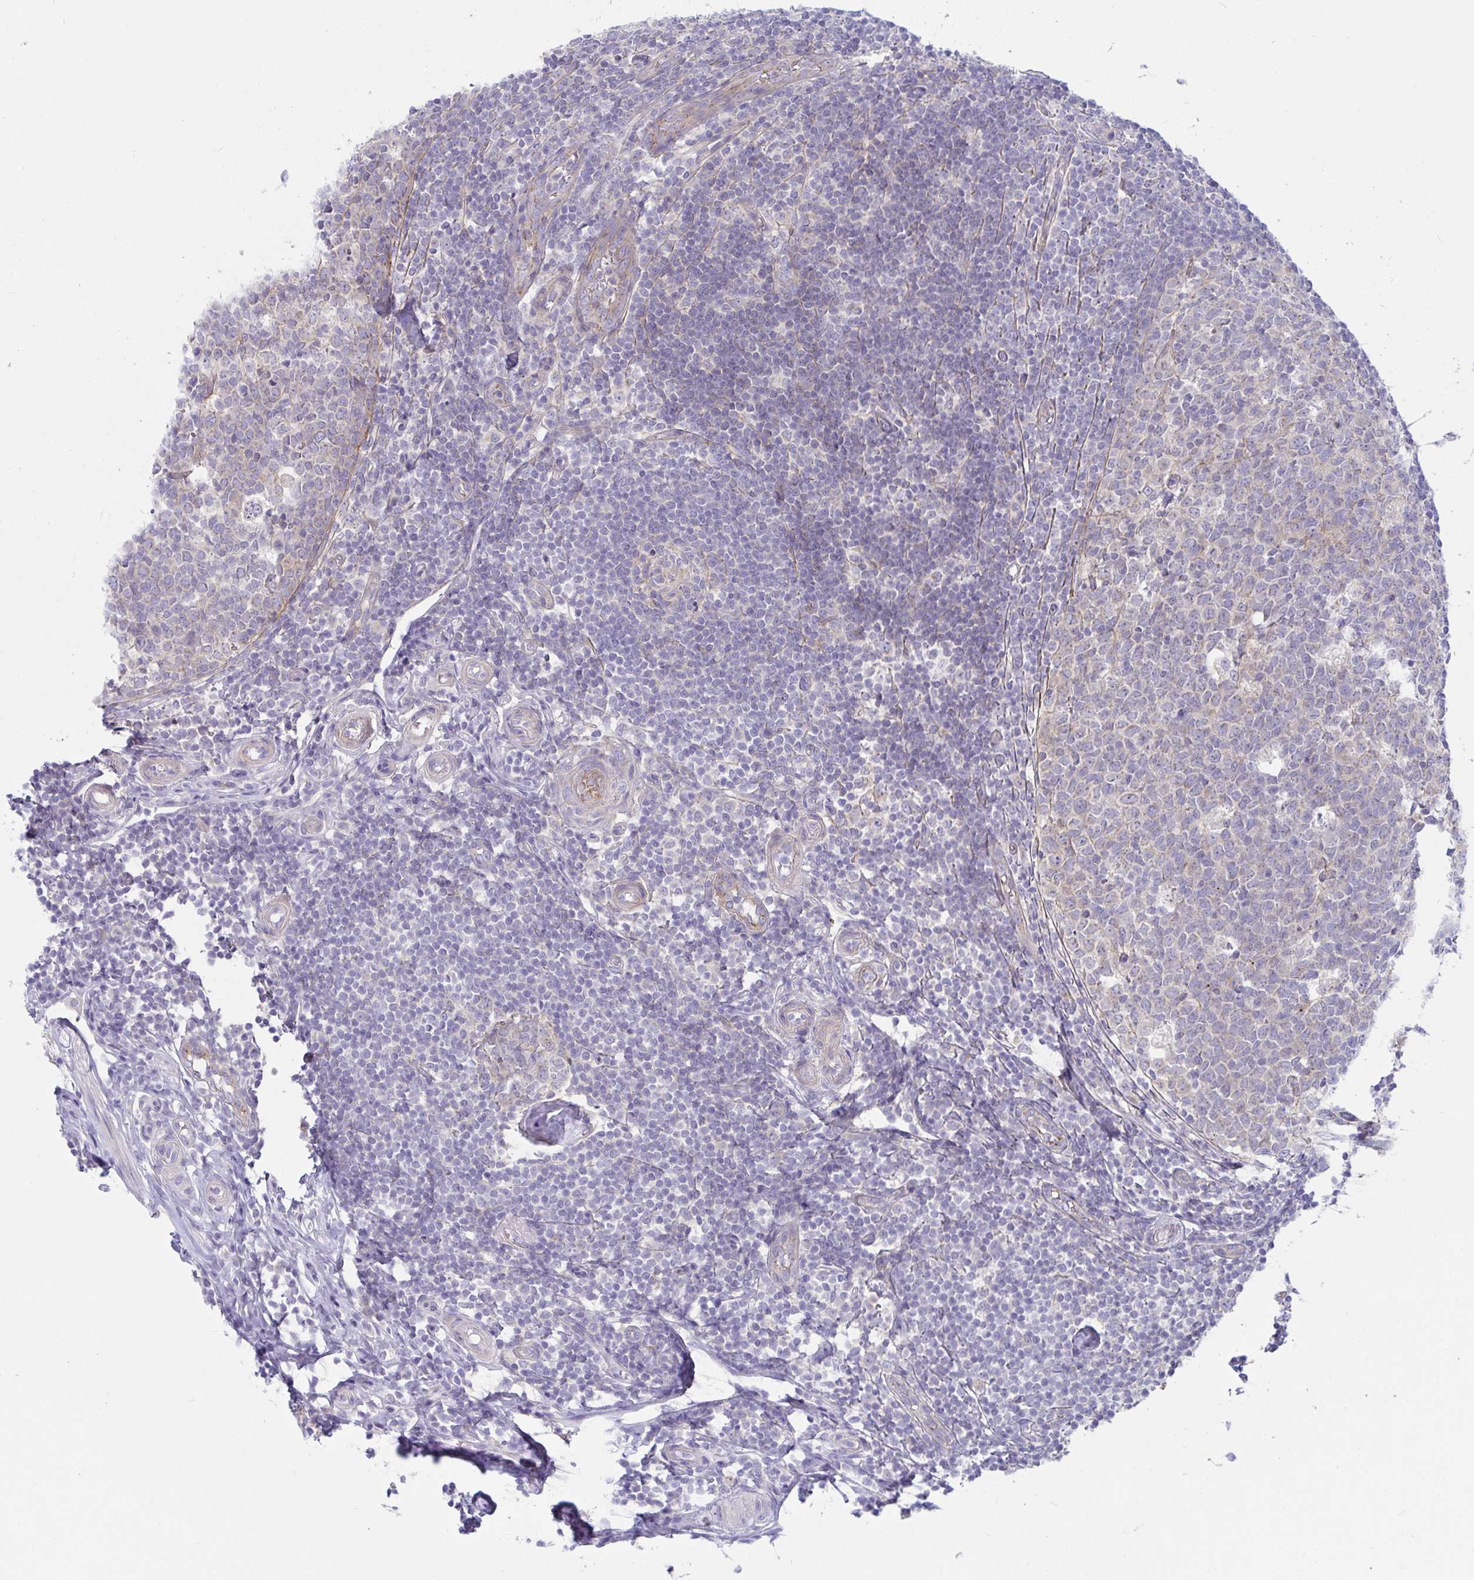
{"staining": {"intensity": "moderate", "quantity": "<25%", "location": "cytoplasmic/membranous"}, "tissue": "appendix", "cell_type": "Glandular cells", "image_type": "normal", "snomed": [{"axis": "morphology", "description": "Normal tissue, NOS"}, {"axis": "topography", "description": "Appendix"}], "caption": "Immunohistochemistry (IHC) (DAB (3,3'-diaminobenzidine)) staining of benign appendix exhibits moderate cytoplasmic/membranous protein positivity in approximately <25% of glandular cells. (brown staining indicates protein expression, while blue staining denotes nuclei).", "gene": "OXLD1", "patient": {"sex": "male", "age": 18}}